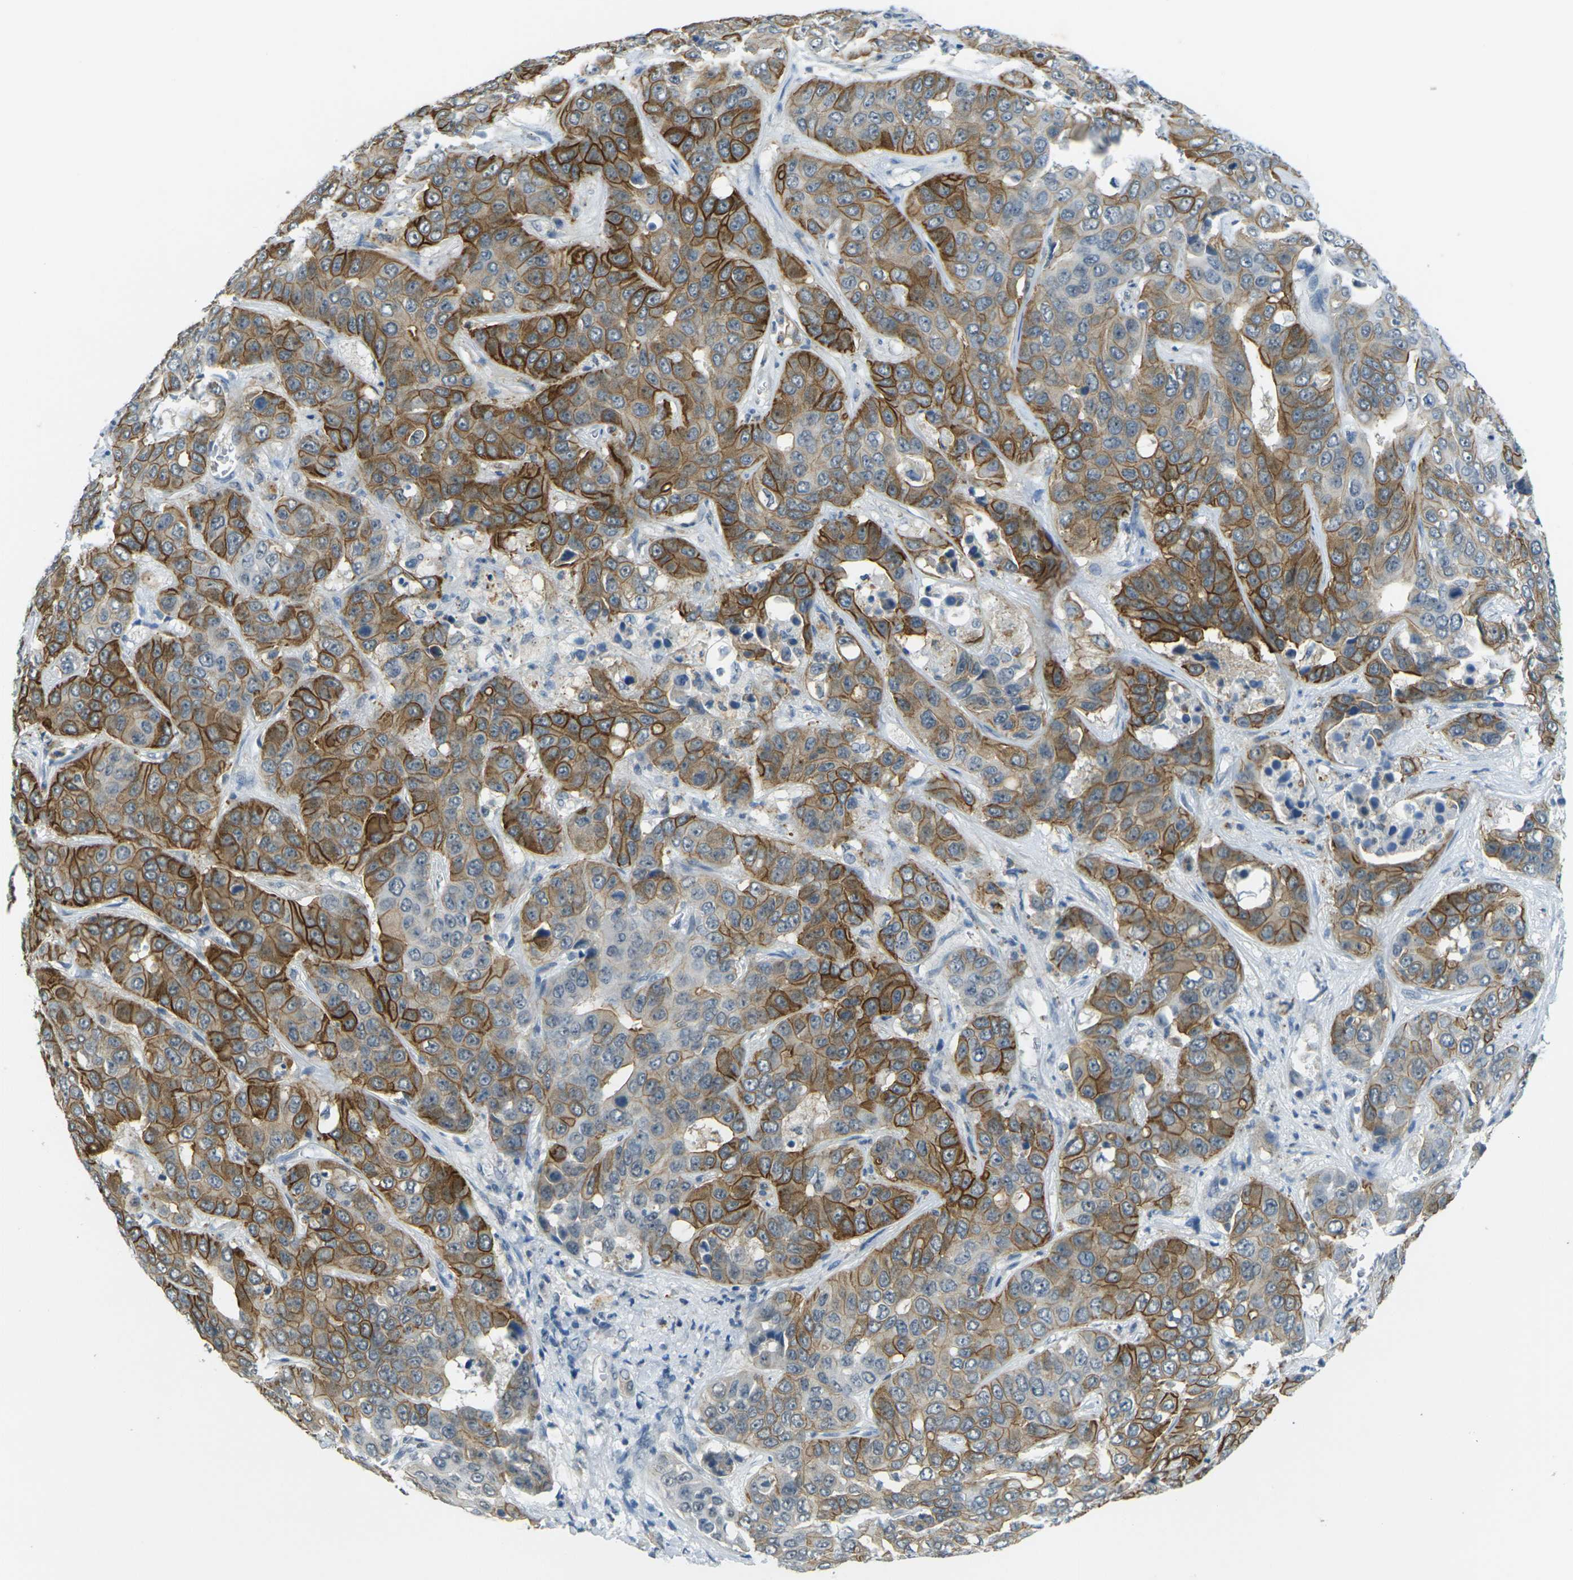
{"staining": {"intensity": "strong", "quantity": "25%-75%", "location": "cytoplasmic/membranous"}, "tissue": "liver cancer", "cell_type": "Tumor cells", "image_type": "cancer", "snomed": [{"axis": "morphology", "description": "Cholangiocarcinoma"}, {"axis": "topography", "description": "Liver"}], "caption": "Brown immunohistochemical staining in human liver cholangiocarcinoma shows strong cytoplasmic/membranous expression in about 25%-75% of tumor cells.", "gene": "SPTBN2", "patient": {"sex": "female", "age": 52}}